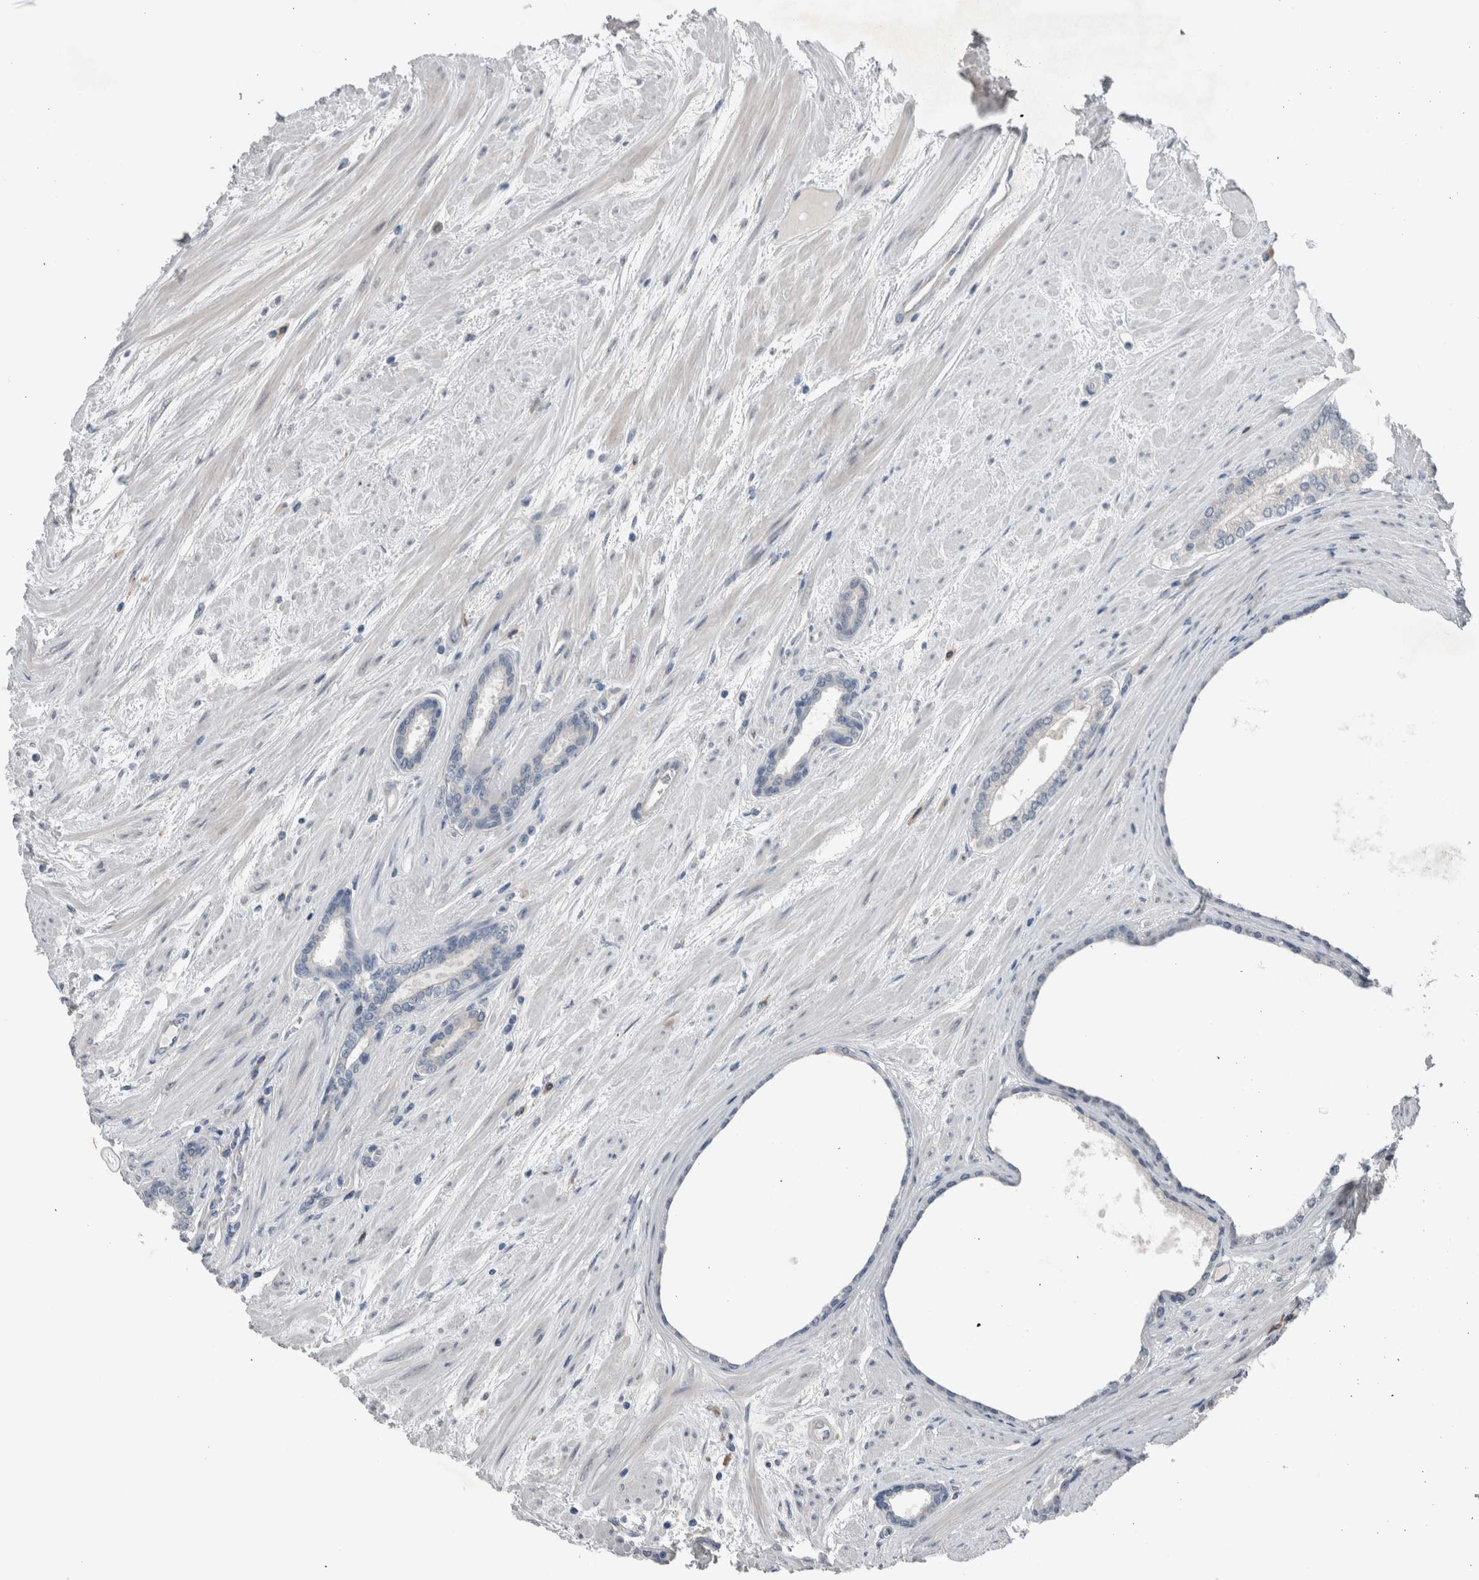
{"staining": {"intensity": "negative", "quantity": "none", "location": "none"}, "tissue": "prostate cancer", "cell_type": "Tumor cells", "image_type": "cancer", "snomed": [{"axis": "morphology", "description": "Adenocarcinoma, Low grade"}, {"axis": "topography", "description": "Prostate"}], "caption": "This is a histopathology image of immunohistochemistry staining of prostate low-grade adenocarcinoma, which shows no positivity in tumor cells.", "gene": "CRNN", "patient": {"sex": "male", "age": 60}}